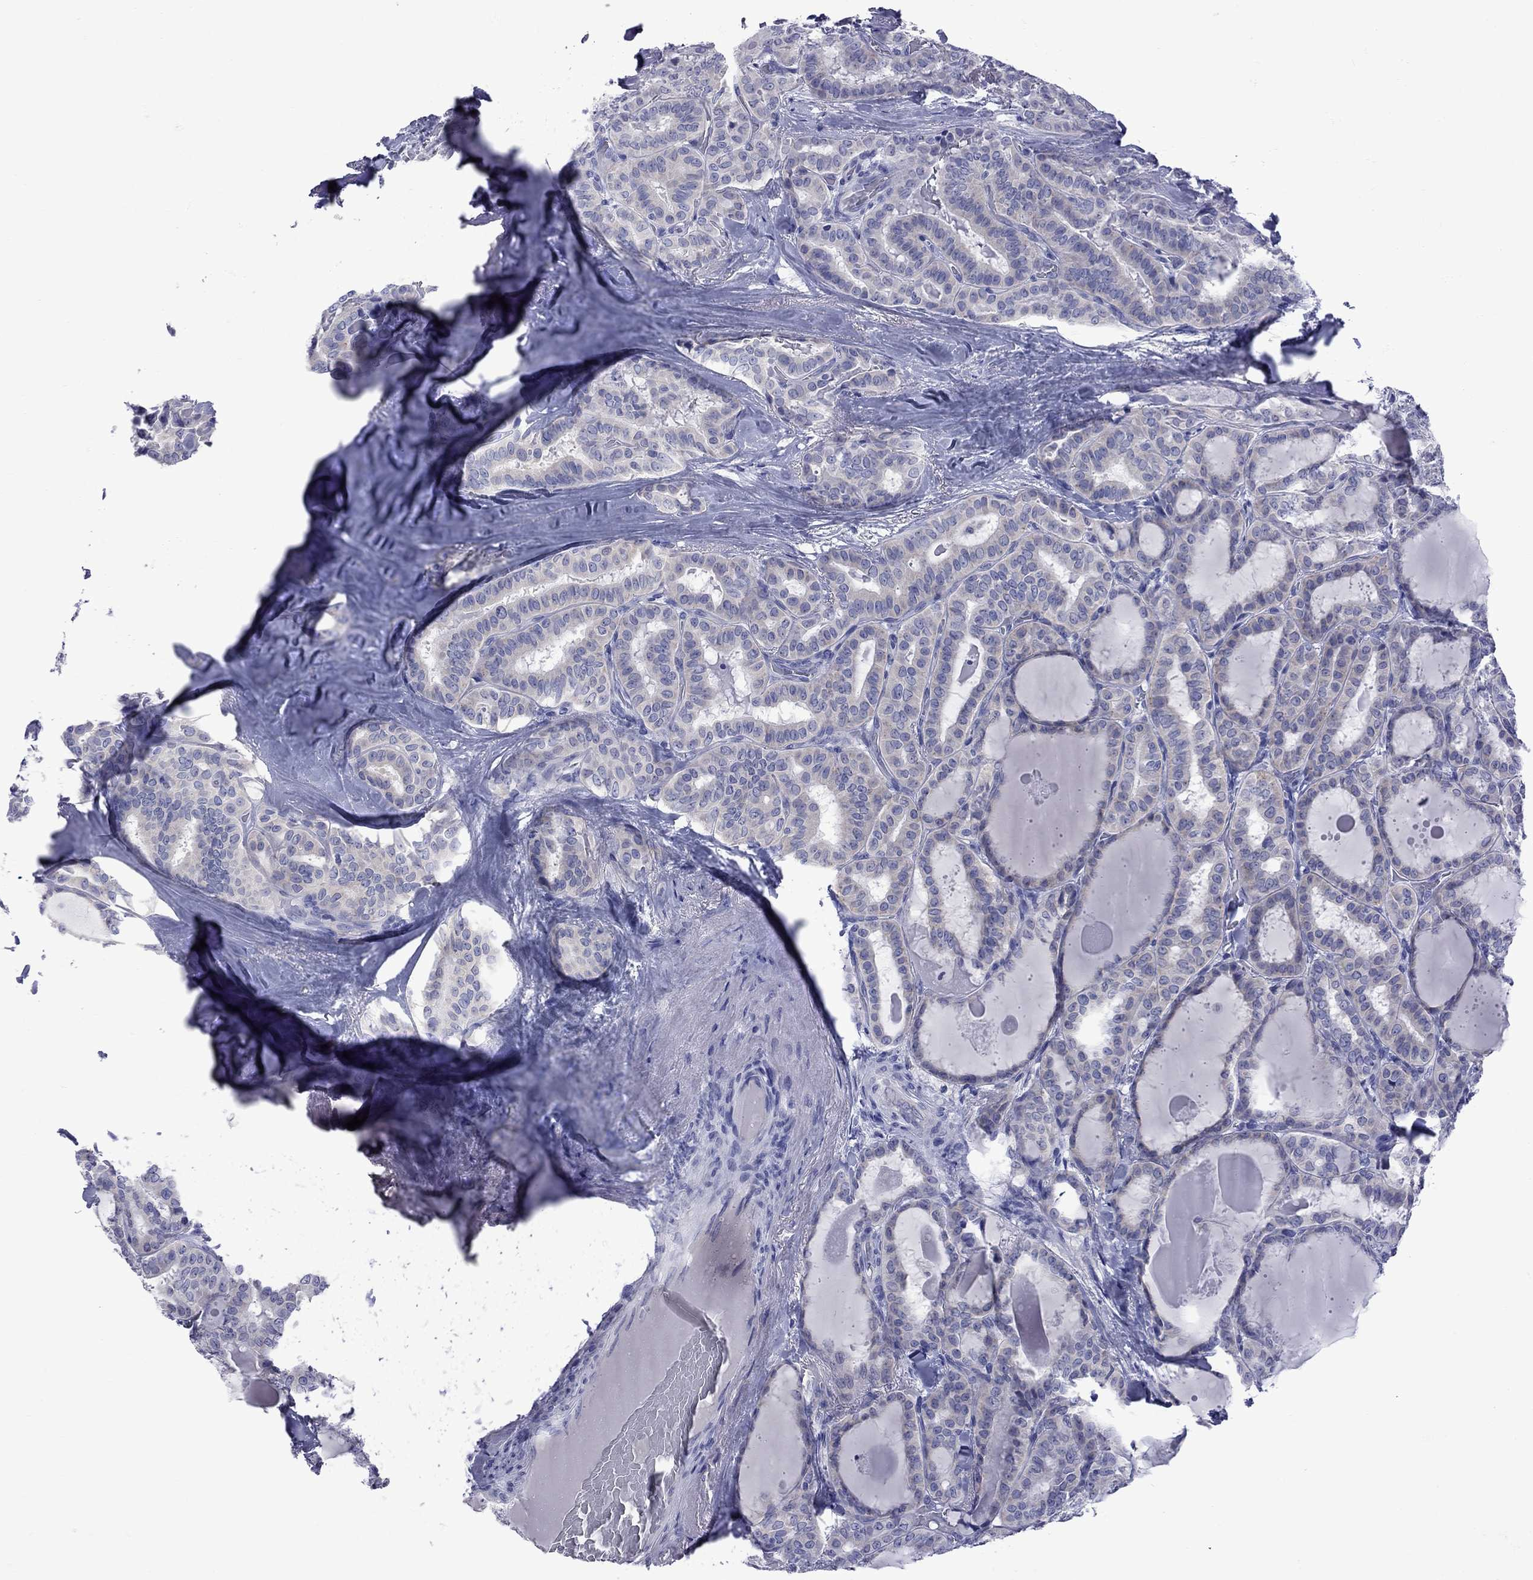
{"staining": {"intensity": "weak", "quantity": "<25%", "location": "cytoplasmic/membranous"}, "tissue": "thyroid cancer", "cell_type": "Tumor cells", "image_type": "cancer", "snomed": [{"axis": "morphology", "description": "Papillary adenocarcinoma, NOS"}, {"axis": "topography", "description": "Thyroid gland"}], "caption": "Immunohistochemical staining of human thyroid papillary adenocarcinoma shows no significant expression in tumor cells. (Immunohistochemistry (ihc), brightfield microscopy, high magnification).", "gene": "EPPIN", "patient": {"sex": "female", "age": 39}}